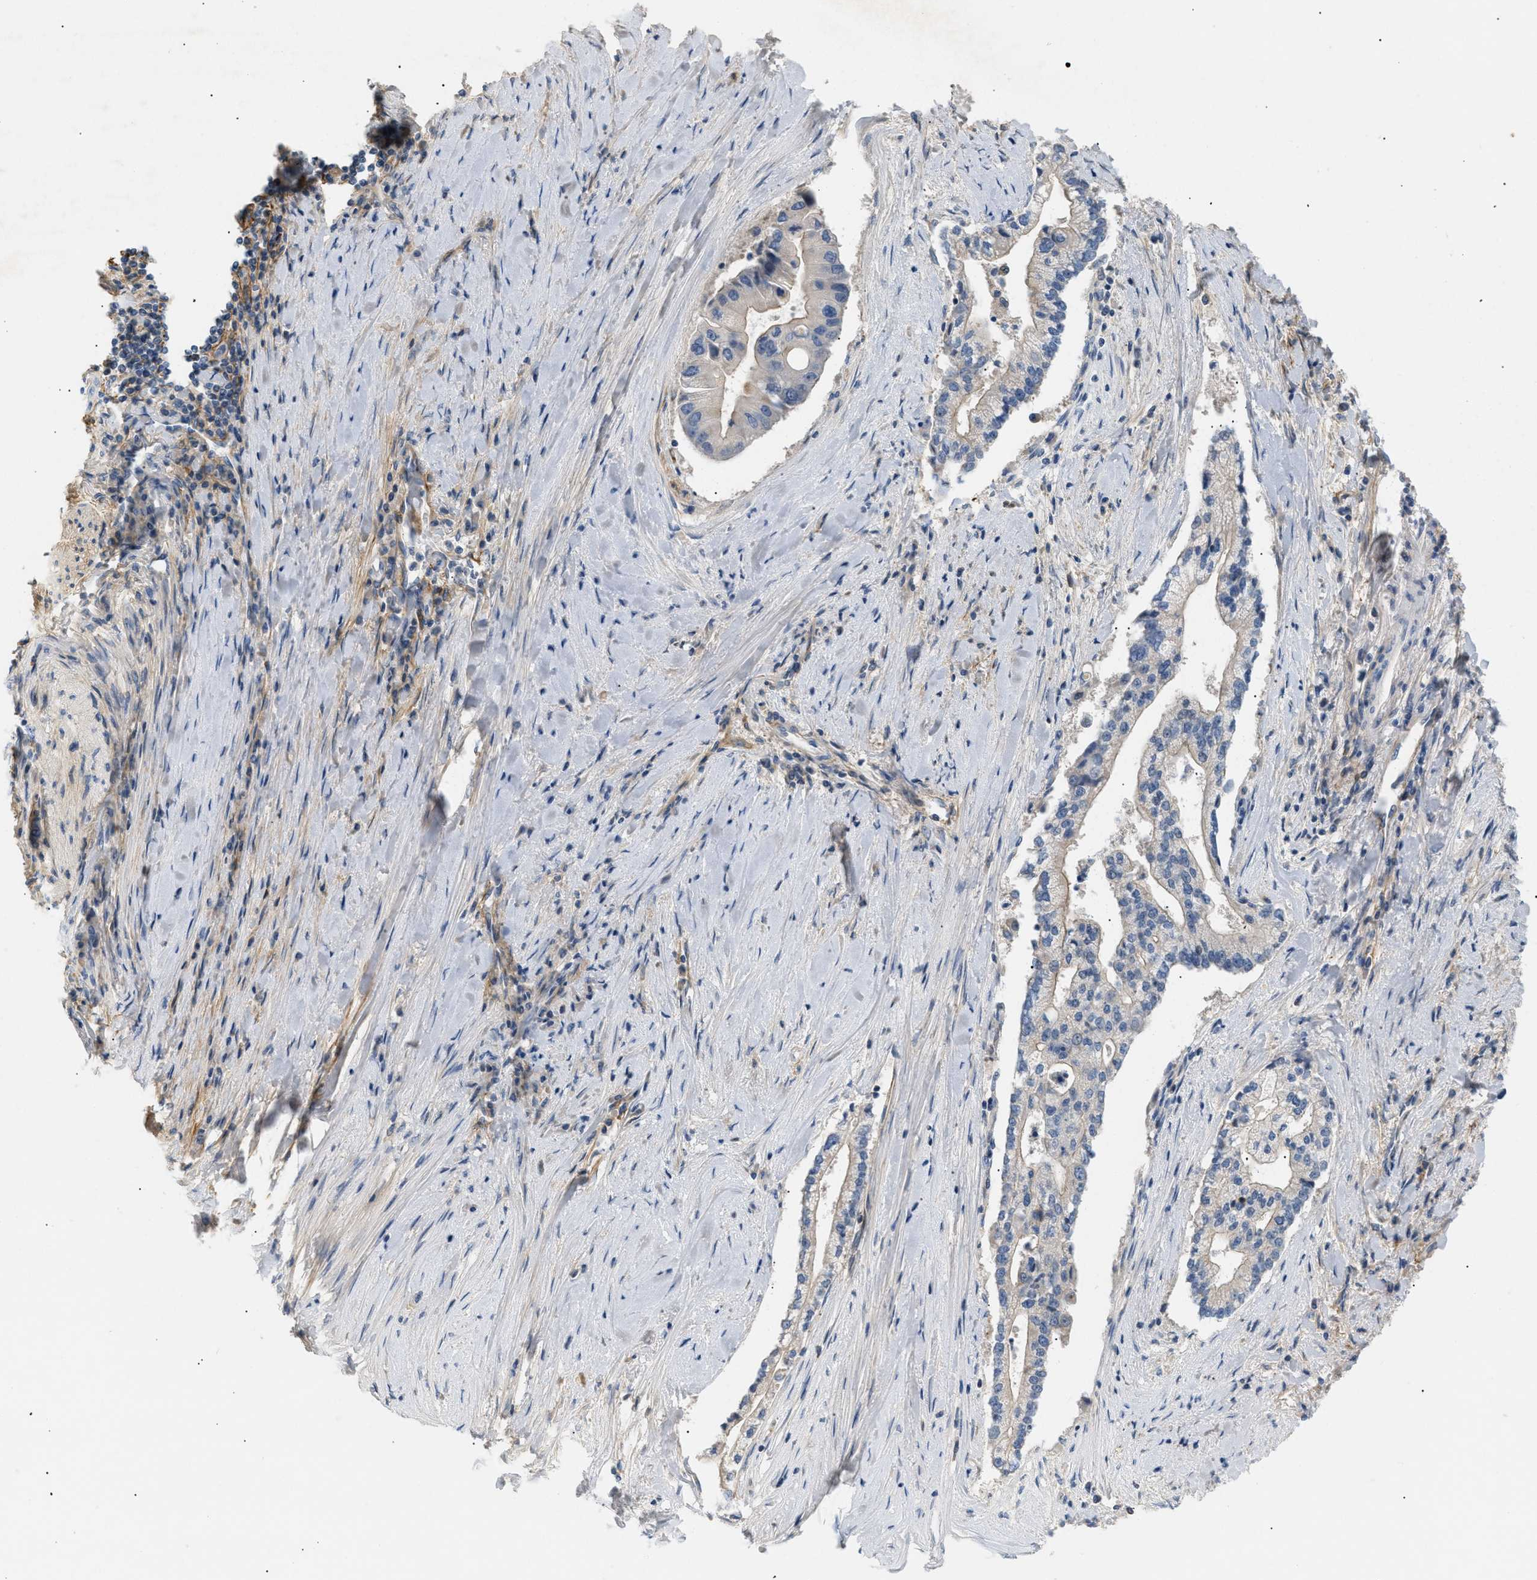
{"staining": {"intensity": "weak", "quantity": "<25%", "location": "cytoplasmic/membranous"}, "tissue": "liver cancer", "cell_type": "Tumor cells", "image_type": "cancer", "snomed": [{"axis": "morphology", "description": "Cholangiocarcinoma"}, {"axis": "topography", "description": "Liver"}], "caption": "IHC of human liver cancer (cholangiocarcinoma) reveals no positivity in tumor cells.", "gene": "FARS2", "patient": {"sex": "male", "age": 50}}